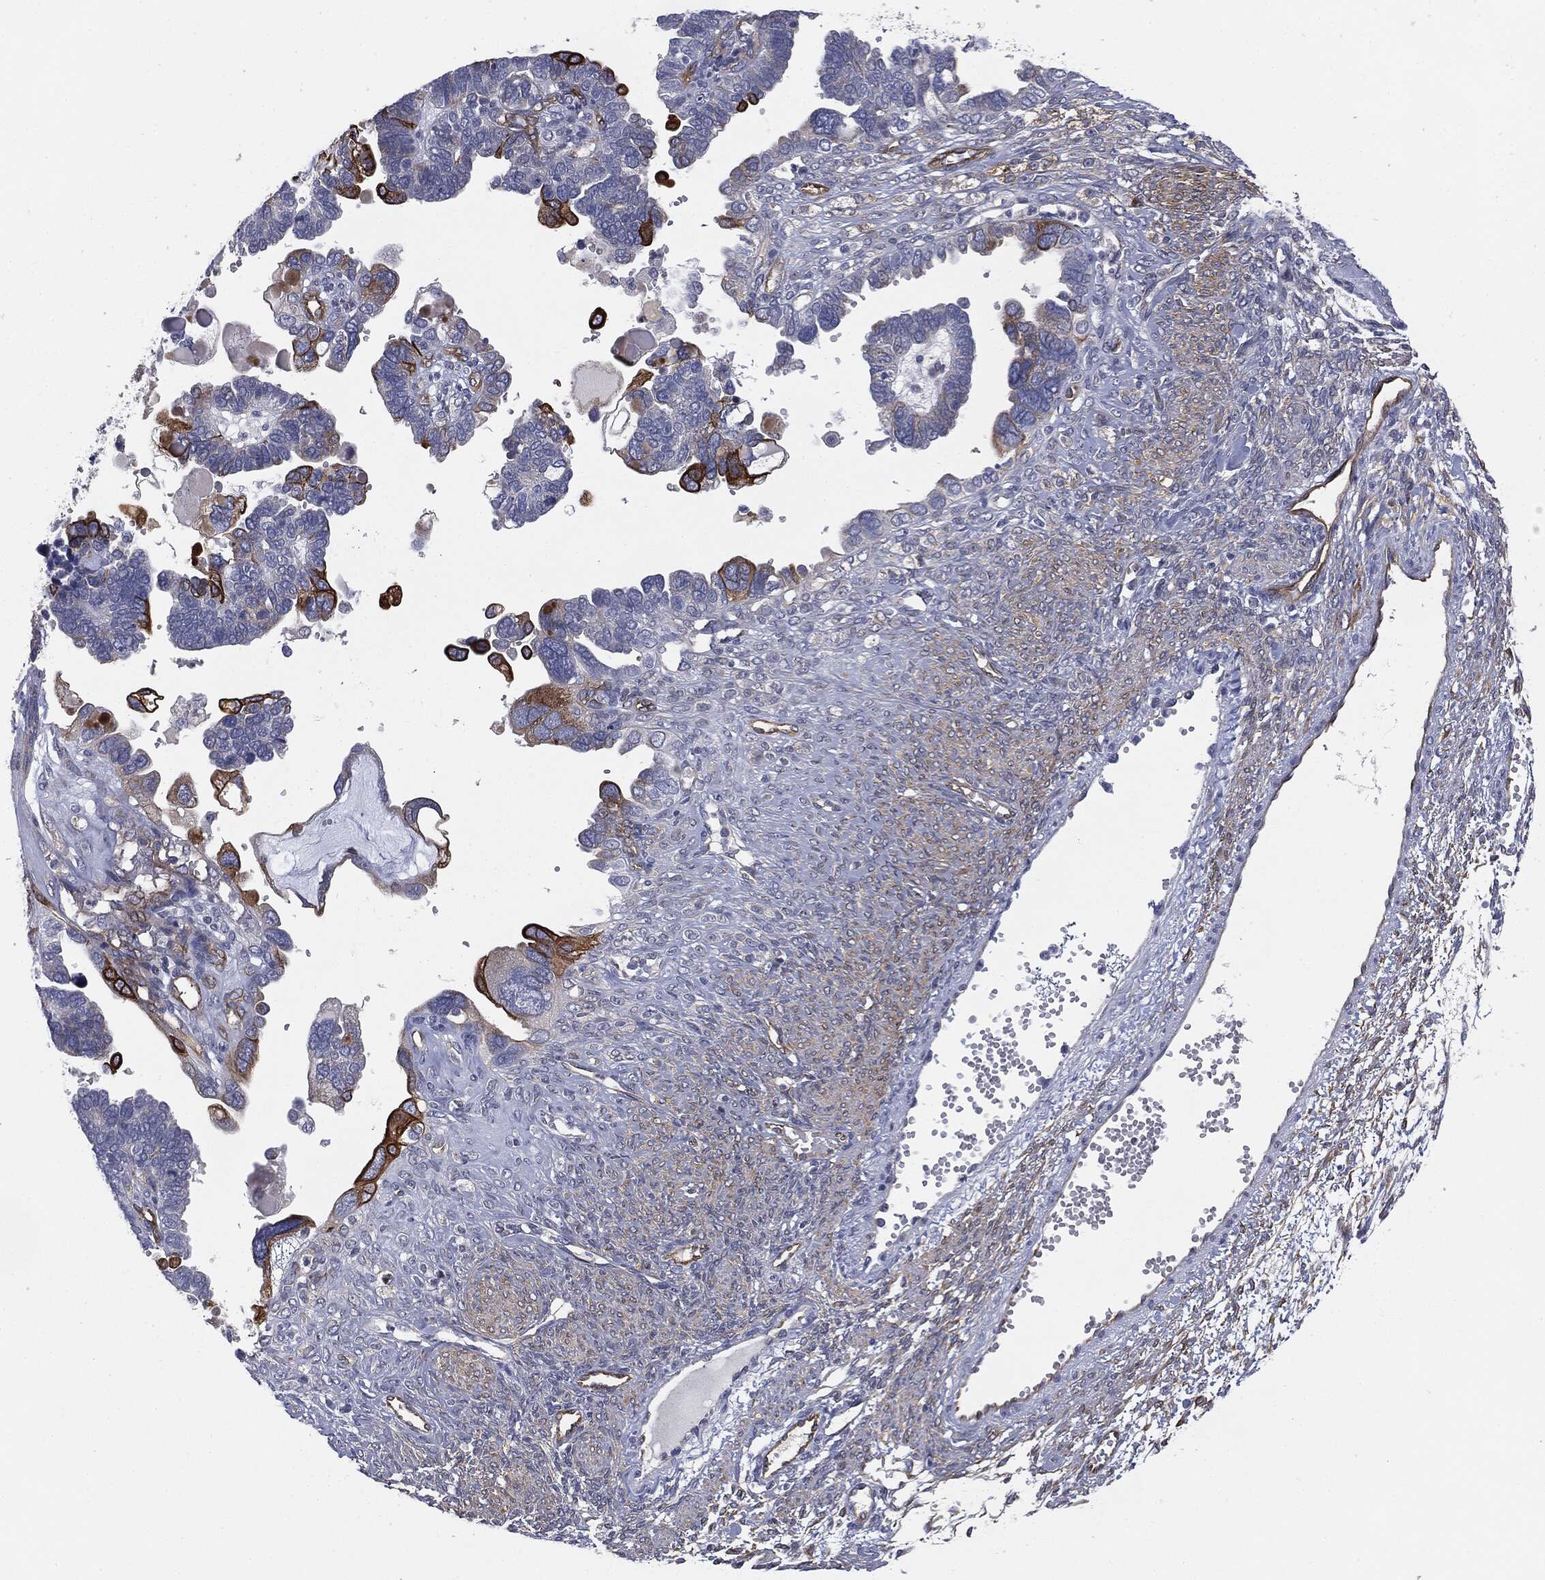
{"staining": {"intensity": "negative", "quantity": "none", "location": "none"}, "tissue": "ovarian cancer", "cell_type": "Tumor cells", "image_type": "cancer", "snomed": [{"axis": "morphology", "description": "Cystadenocarcinoma, serous, NOS"}, {"axis": "topography", "description": "Ovary"}], "caption": "Tumor cells show no significant staining in ovarian cancer (serous cystadenocarcinoma).", "gene": "KRT5", "patient": {"sex": "female", "age": 51}}